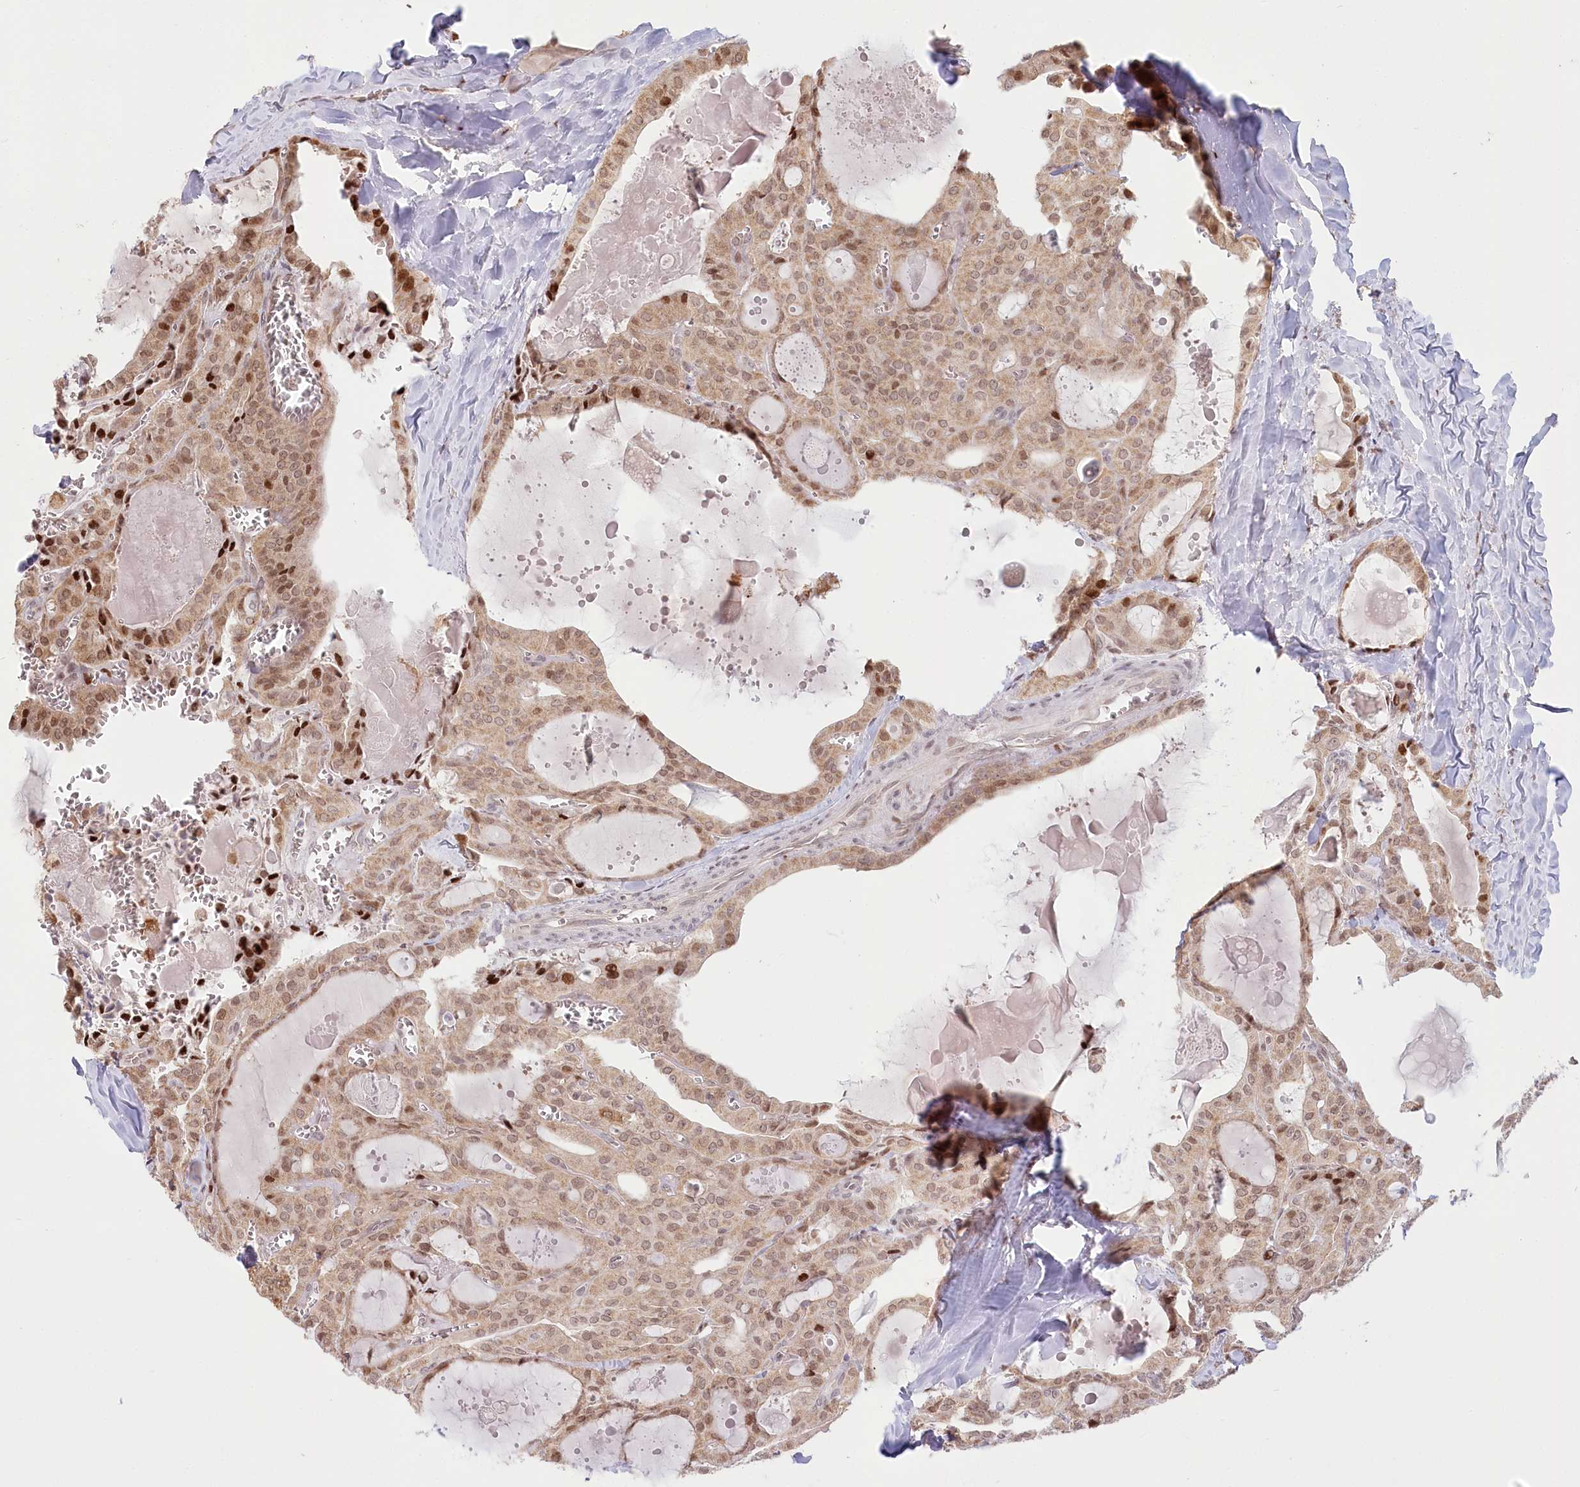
{"staining": {"intensity": "moderate", "quantity": ">75%", "location": "cytoplasmic/membranous,nuclear"}, "tissue": "thyroid cancer", "cell_type": "Tumor cells", "image_type": "cancer", "snomed": [{"axis": "morphology", "description": "Papillary adenocarcinoma, NOS"}, {"axis": "topography", "description": "Thyroid gland"}], "caption": "This histopathology image displays thyroid papillary adenocarcinoma stained with immunohistochemistry (IHC) to label a protein in brown. The cytoplasmic/membranous and nuclear of tumor cells show moderate positivity for the protein. Nuclei are counter-stained blue.", "gene": "PYURF", "patient": {"sex": "male", "age": 52}}